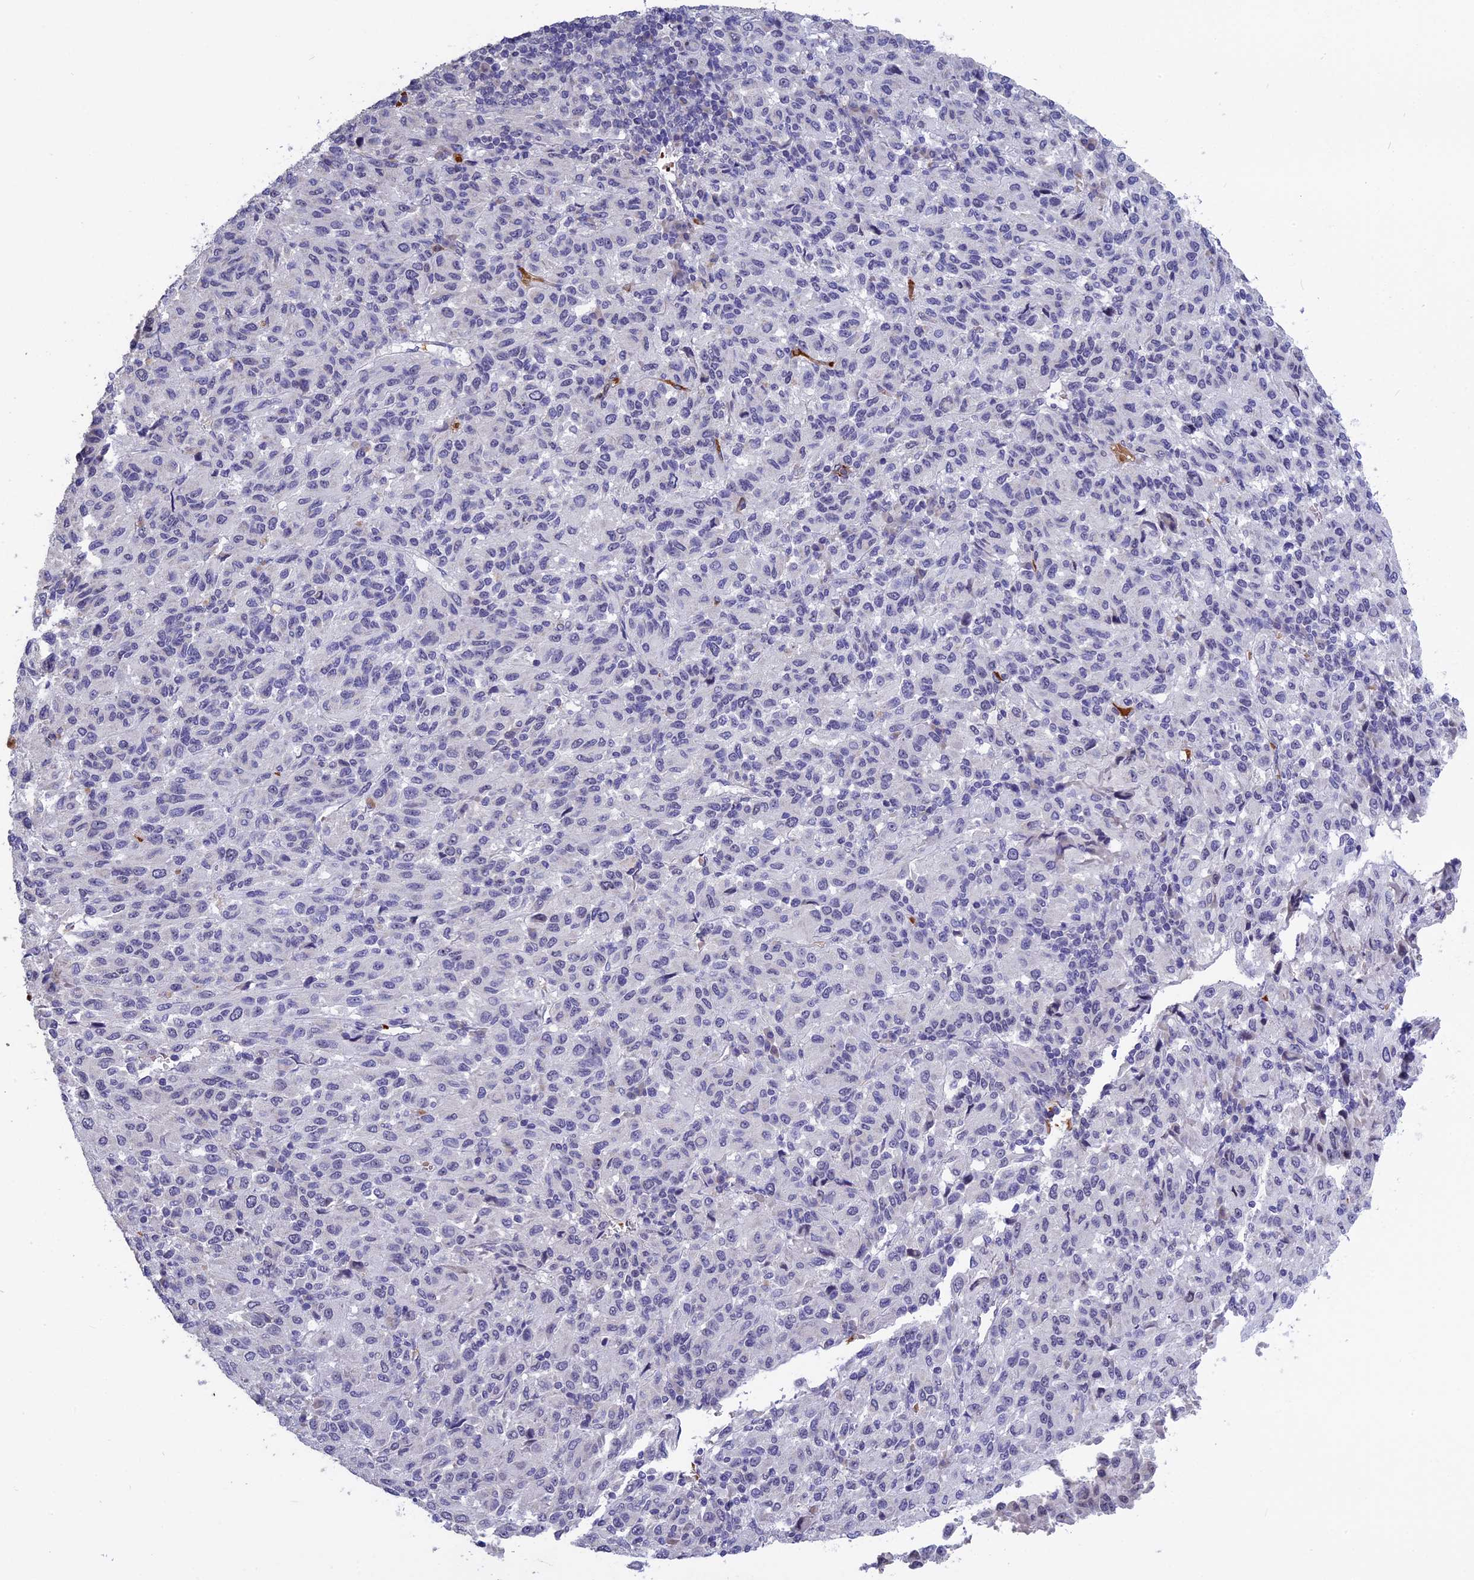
{"staining": {"intensity": "negative", "quantity": "none", "location": "none"}, "tissue": "melanoma", "cell_type": "Tumor cells", "image_type": "cancer", "snomed": [{"axis": "morphology", "description": "Malignant melanoma, Metastatic site"}, {"axis": "topography", "description": "Lung"}], "caption": "This is an immunohistochemistry (IHC) histopathology image of malignant melanoma (metastatic site). There is no expression in tumor cells.", "gene": "KNOP1", "patient": {"sex": "male", "age": 64}}